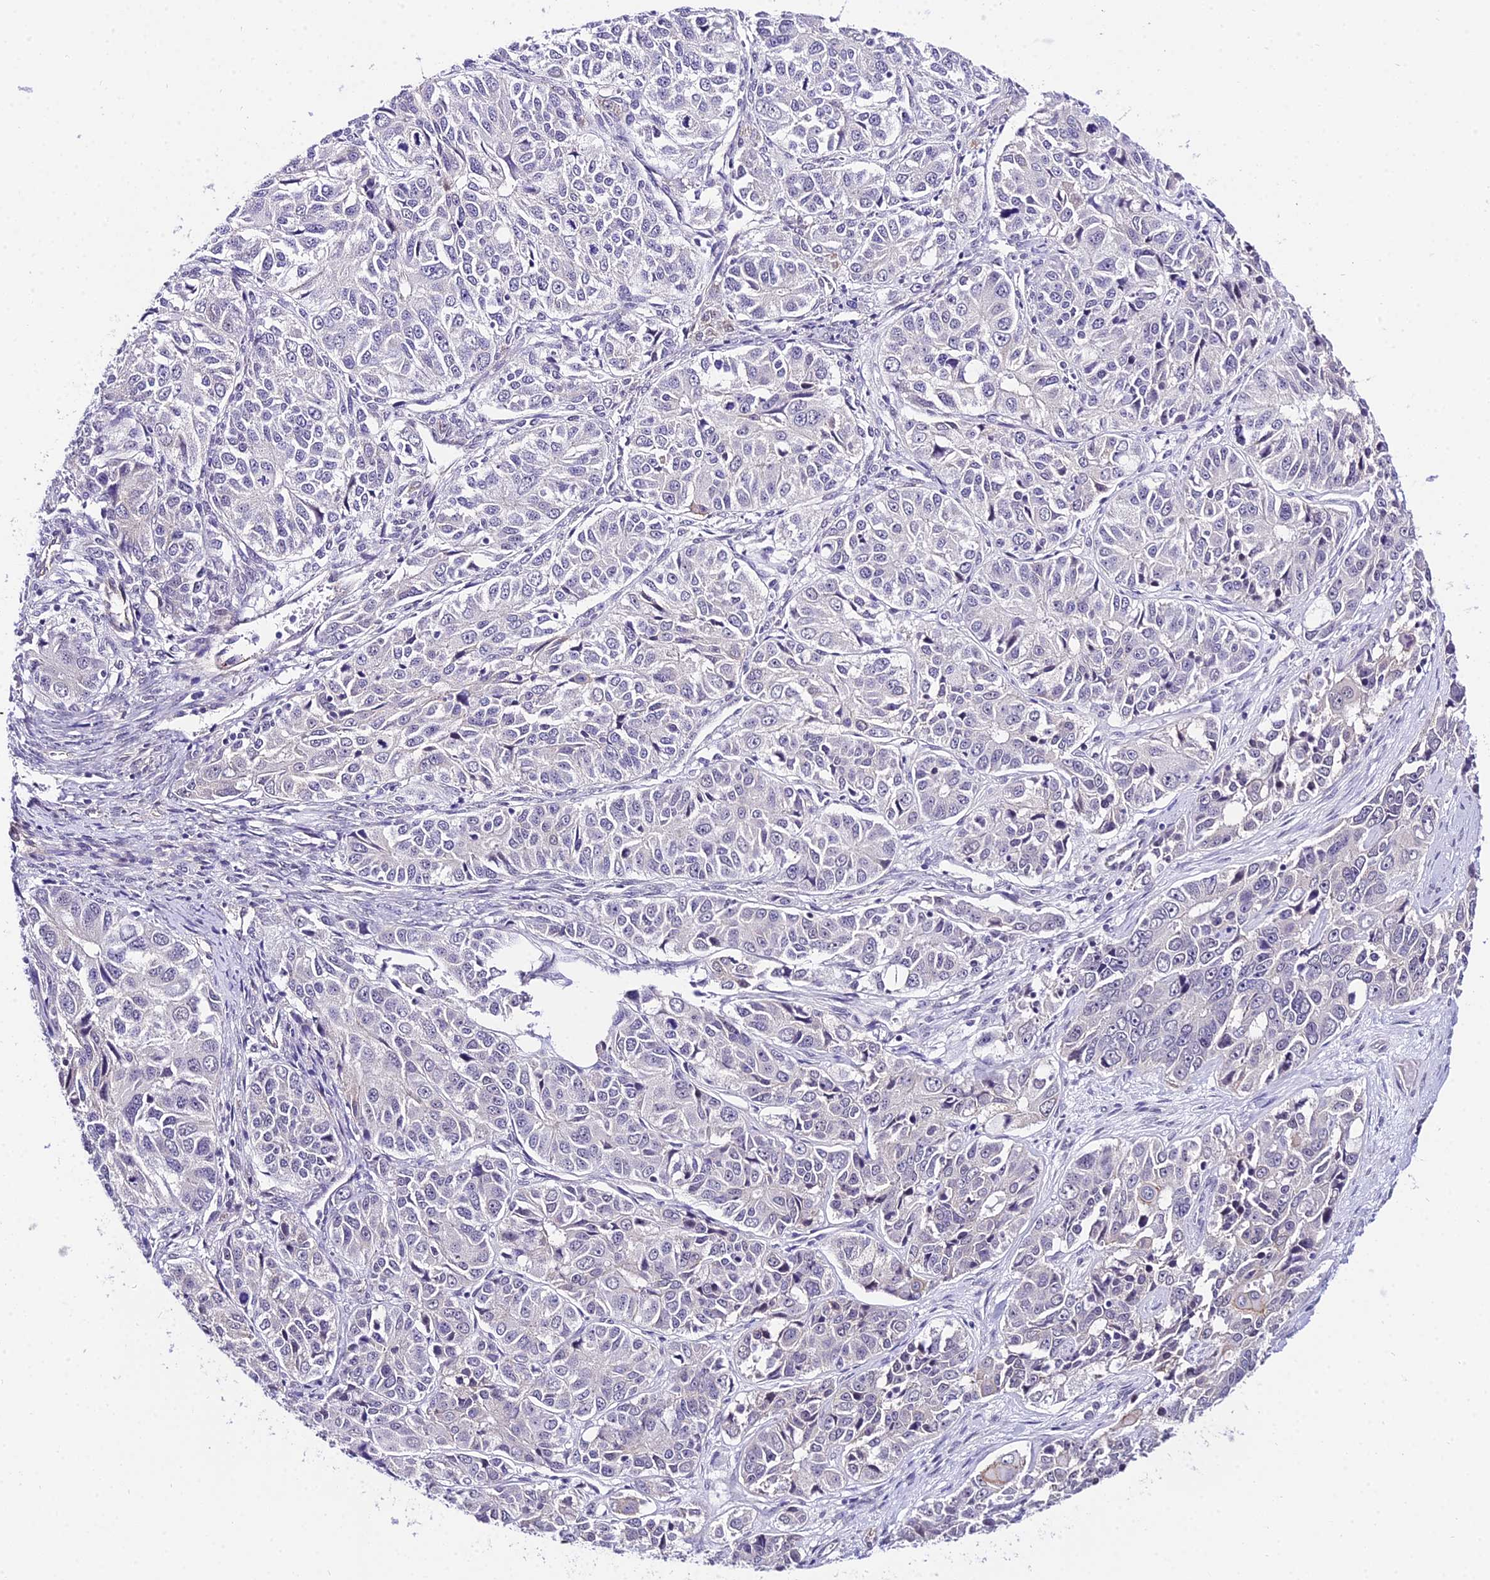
{"staining": {"intensity": "negative", "quantity": "none", "location": "none"}, "tissue": "ovarian cancer", "cell_type": "Tumor cells", "image_type": "cancer", "snomed": [{"axis": "morphology", "description": "Carcinoma, endometroid"}, {"axis": "topography", "description": "Ovary"}], "caption": "DAB (3,3'-diaminobenzidine) immunohistochemical staining of endometroid carcinoma (ovarian) reveals no significant expression in tumor cells.", "gene": "POLR2I", "patient": {"sex": "female", "age": 51}}